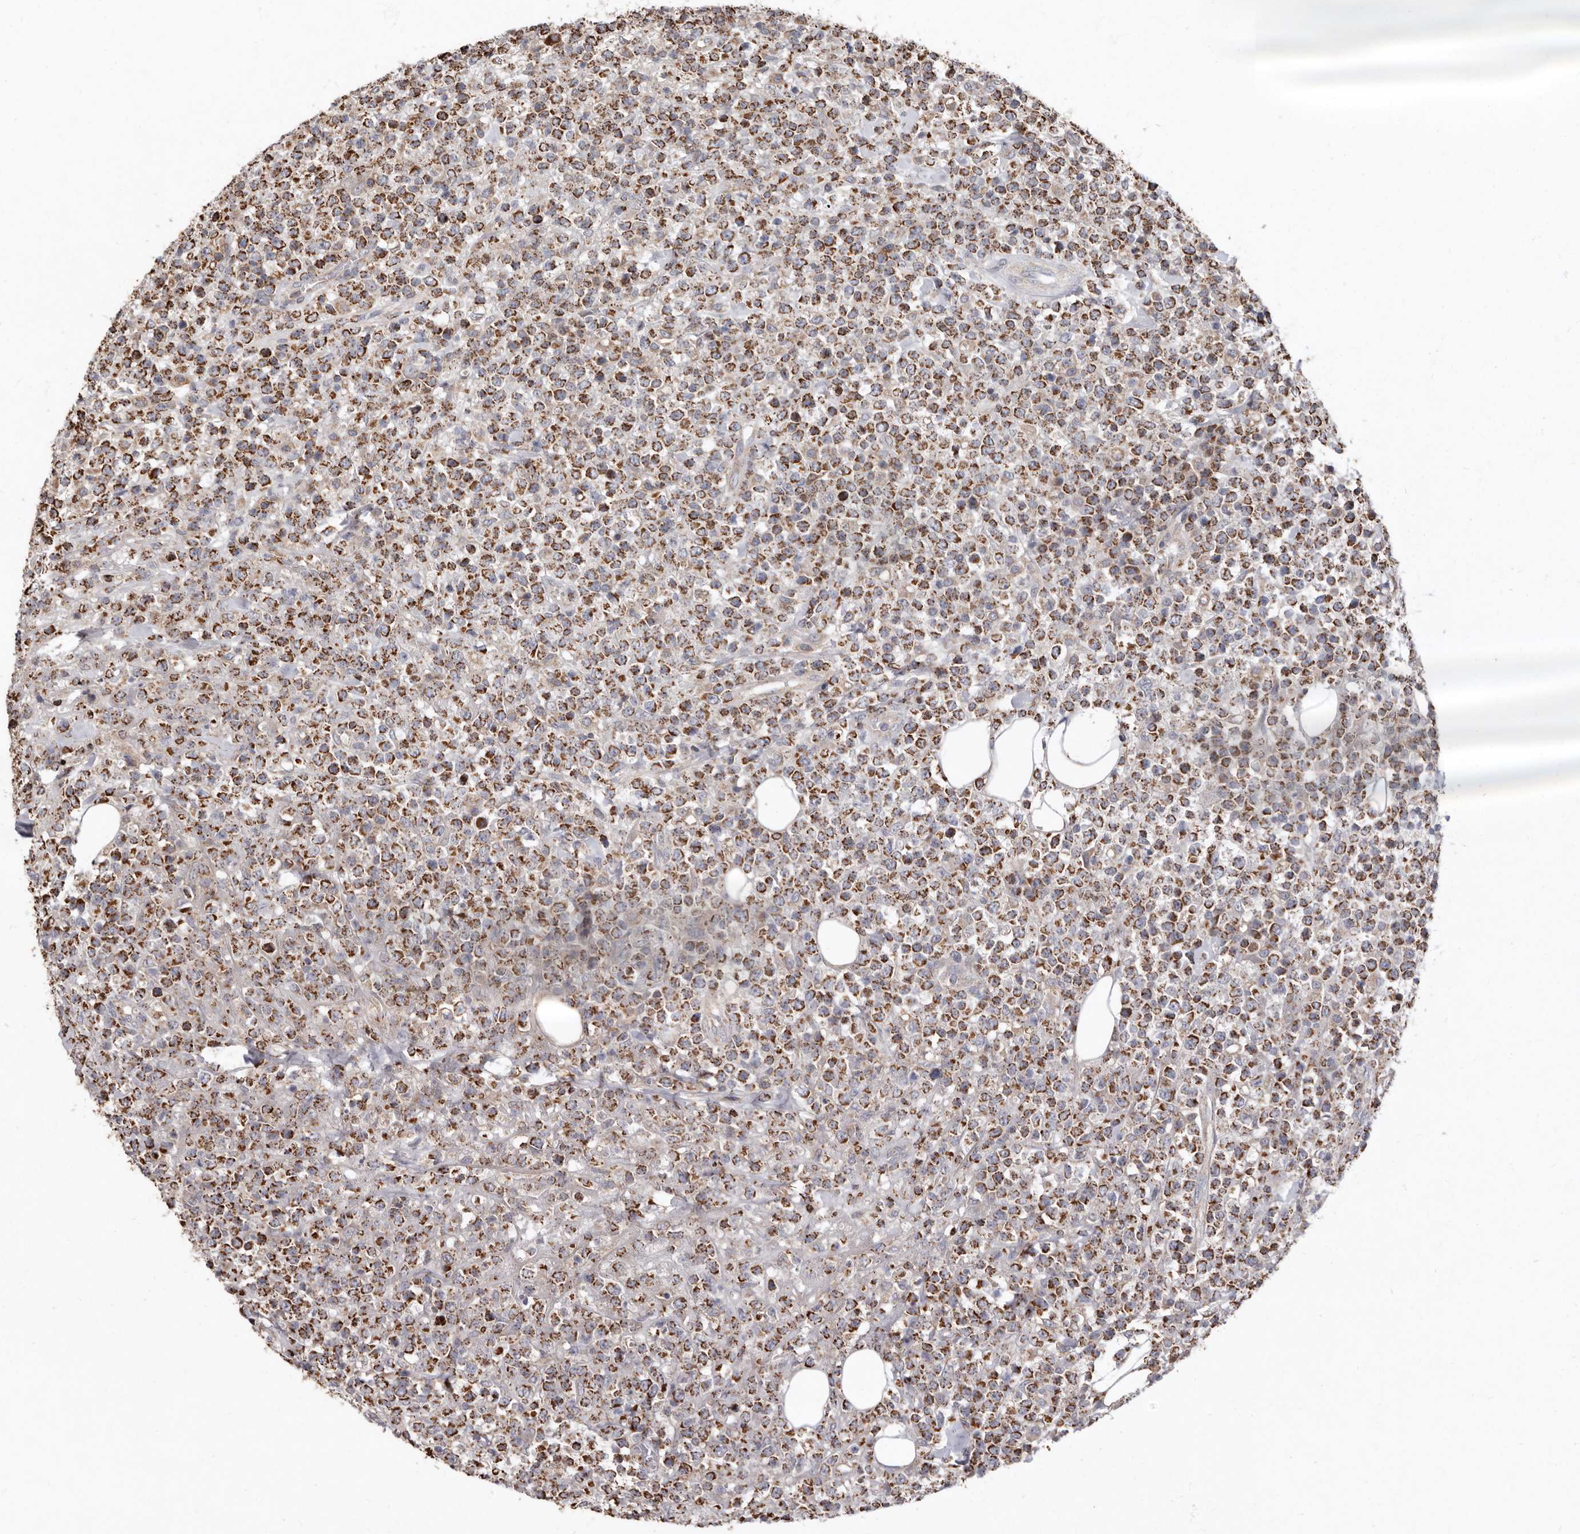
{"staining": {"intensity": "moderate", "quantity": ">75%", "location": "cytoplasmic/membranous"}, "tissue": "lymphoma", "cell_type": "Tumor cells", "image_type": "cancer", "snomed": [{"axis": "morphology", "description": "Malignant lymphoma, non-Hodgkin's type, High grade"}, {"axis": "topography", "description": "Colon"}], "caption": "A medium amount of moderate cytoplasmic/membranous positivity is present in about >75% of tumor cells in lymphoma tissue.", "gene": "KIF26B", "patient": {"sex": "female", "age": 53}}